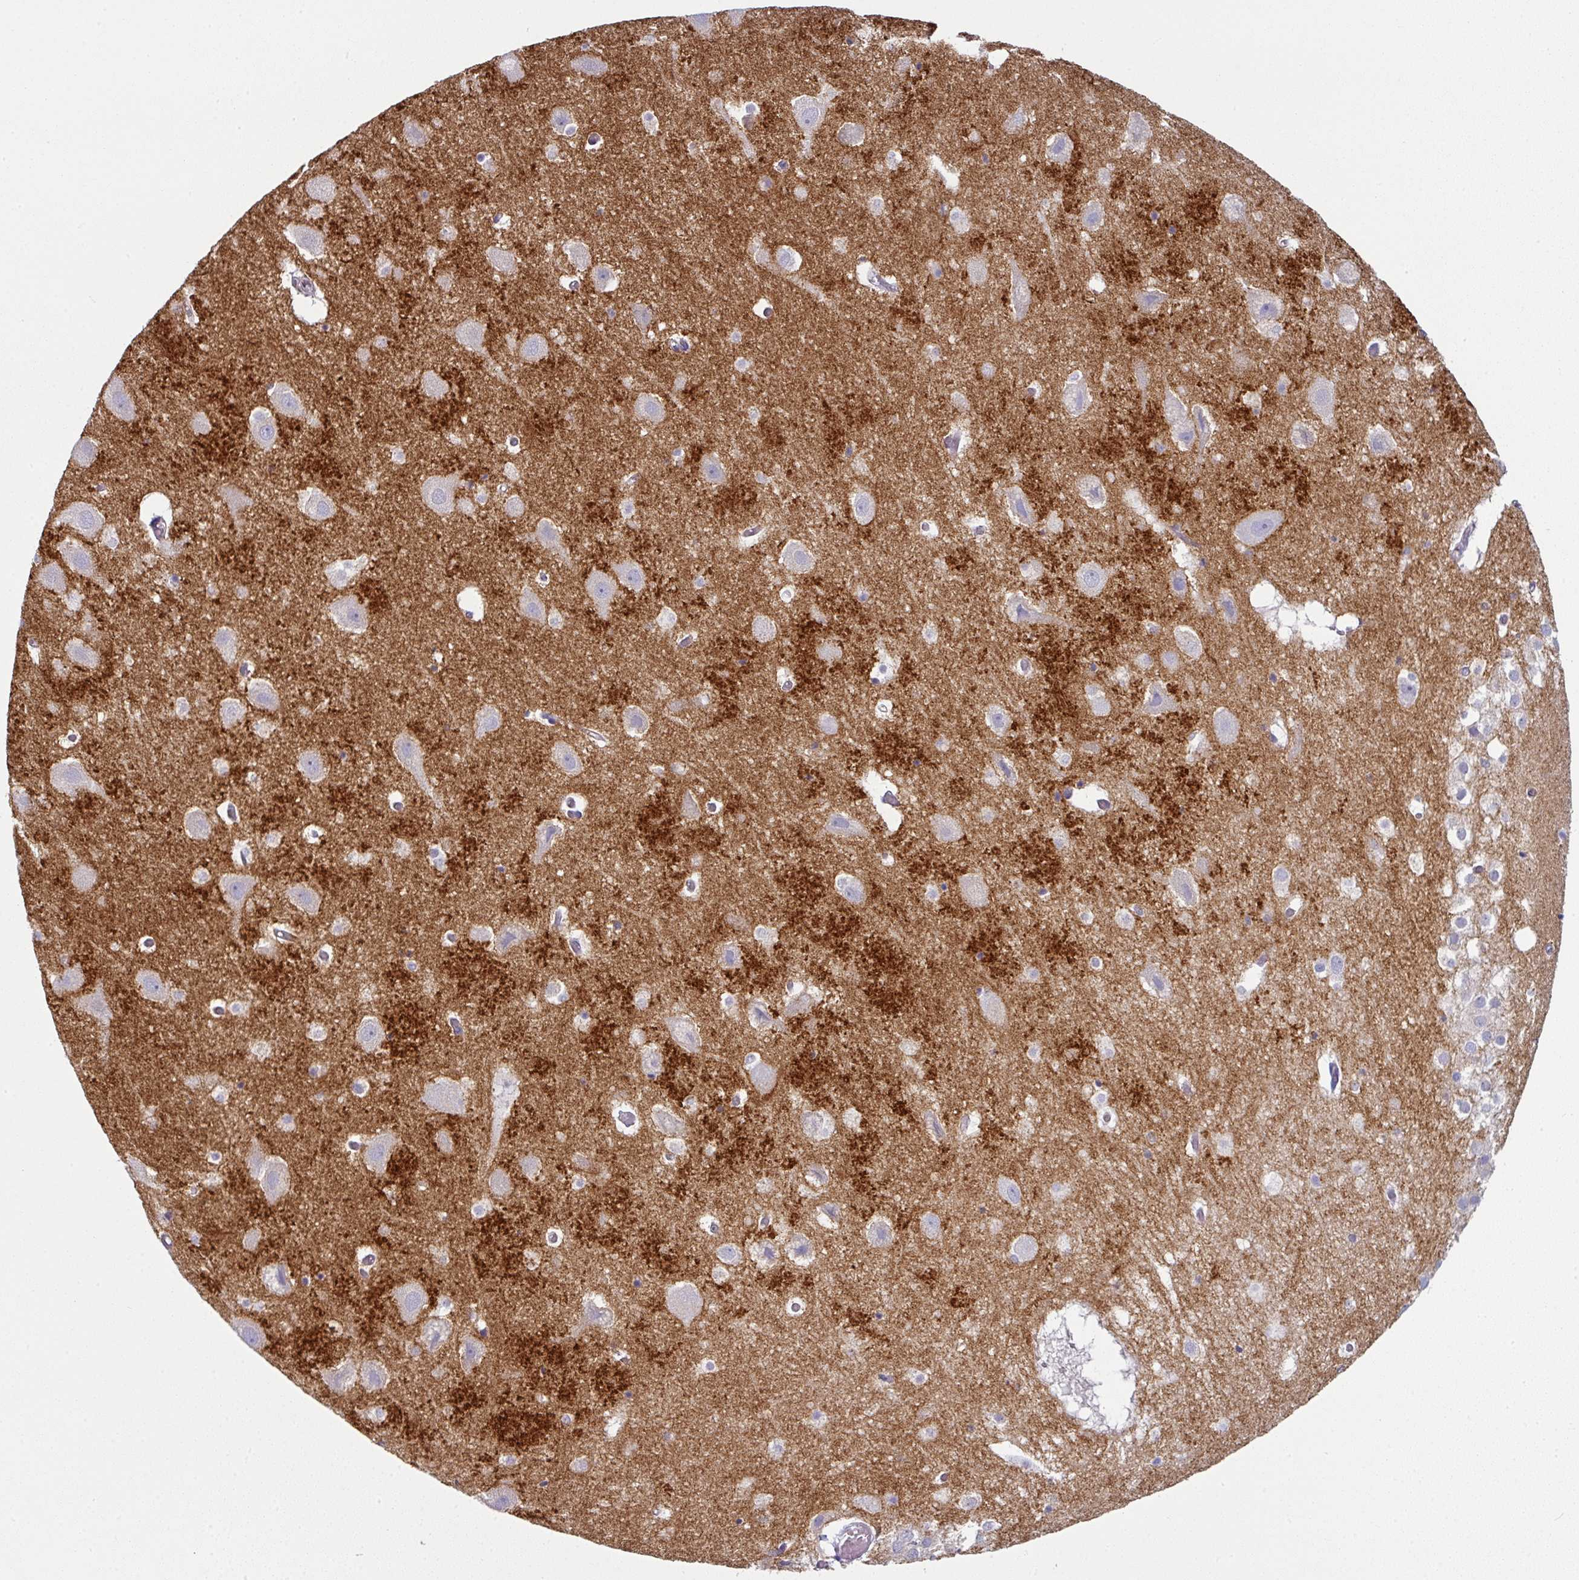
{"staining": {"intensity": "negative", "quantity": "none", "location": "none"}, "tissue": "hippocampus", "cell_type": "Glial cells", "image_type": "normal", "snomed": [{"axis": "morphology", "description": "Normal tissue, NOS"}, {"axis": "topography", "description": "Hippocampus"}], "caption": "Micrograph shows no significant protein positivity in glial cells of unremarkable hippocampus.", "gene": "SLC17A7", "patient": {"sex": "female", "age": 52}}